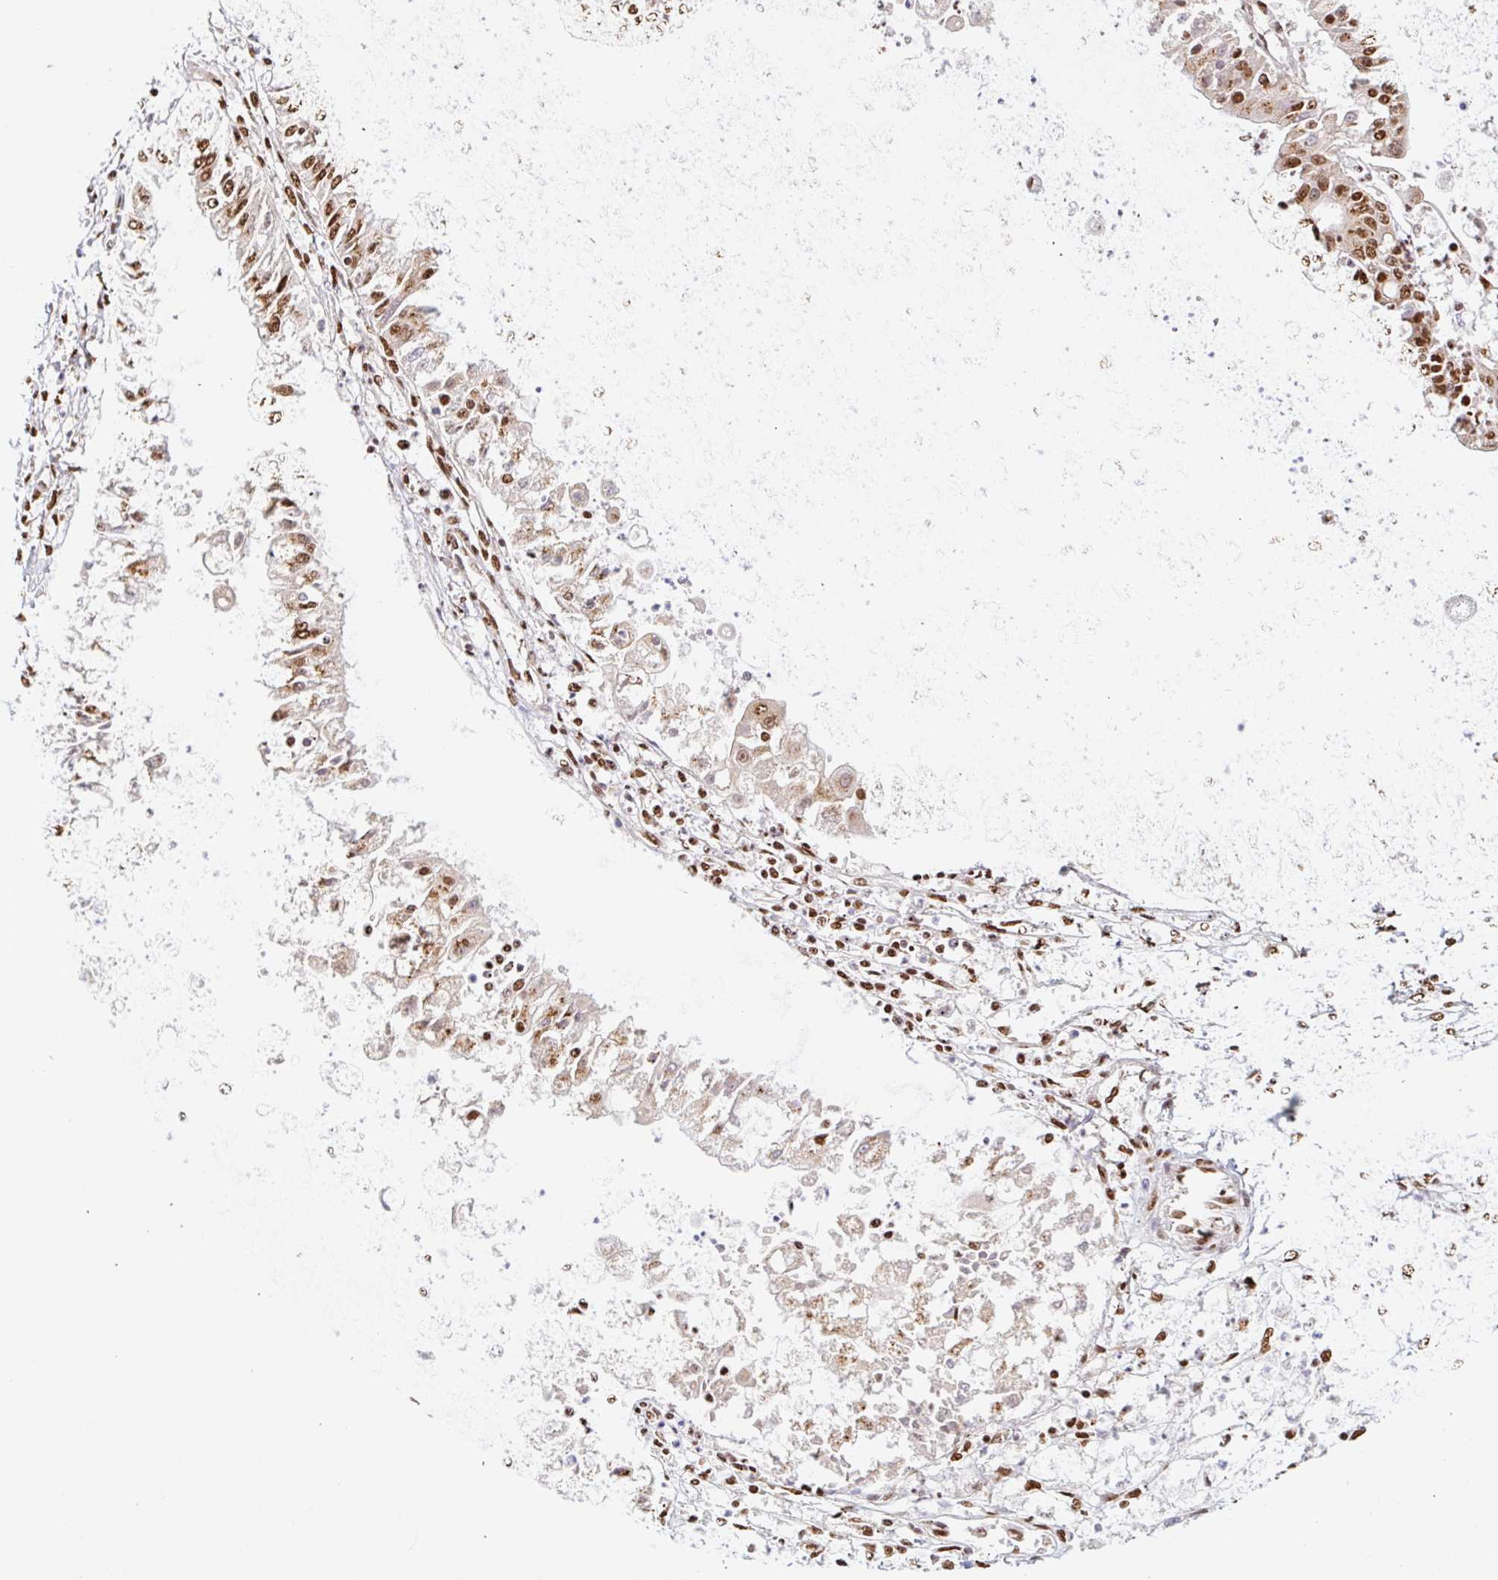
{"staining": {"intensity": "moderate", "quantity": ">75%", "location": "nuclear"}, "tissue": "ovarian cancer", "cell_type": "Tumor cells", "image_type": "cancer", "snomed": [{"axis": "morphology", "description": "Cystadenocarcinoma, mucinous, NOS"}, {"axis": "topography", "description": "Ovary"}], "caption": "Human ovarian cancer stained for a protein (brown) displays moderate nuclear positive expression in about >75% of tumor cells.", "gene": "BICRA", "patient": {"sex": "female", "age": 70}}